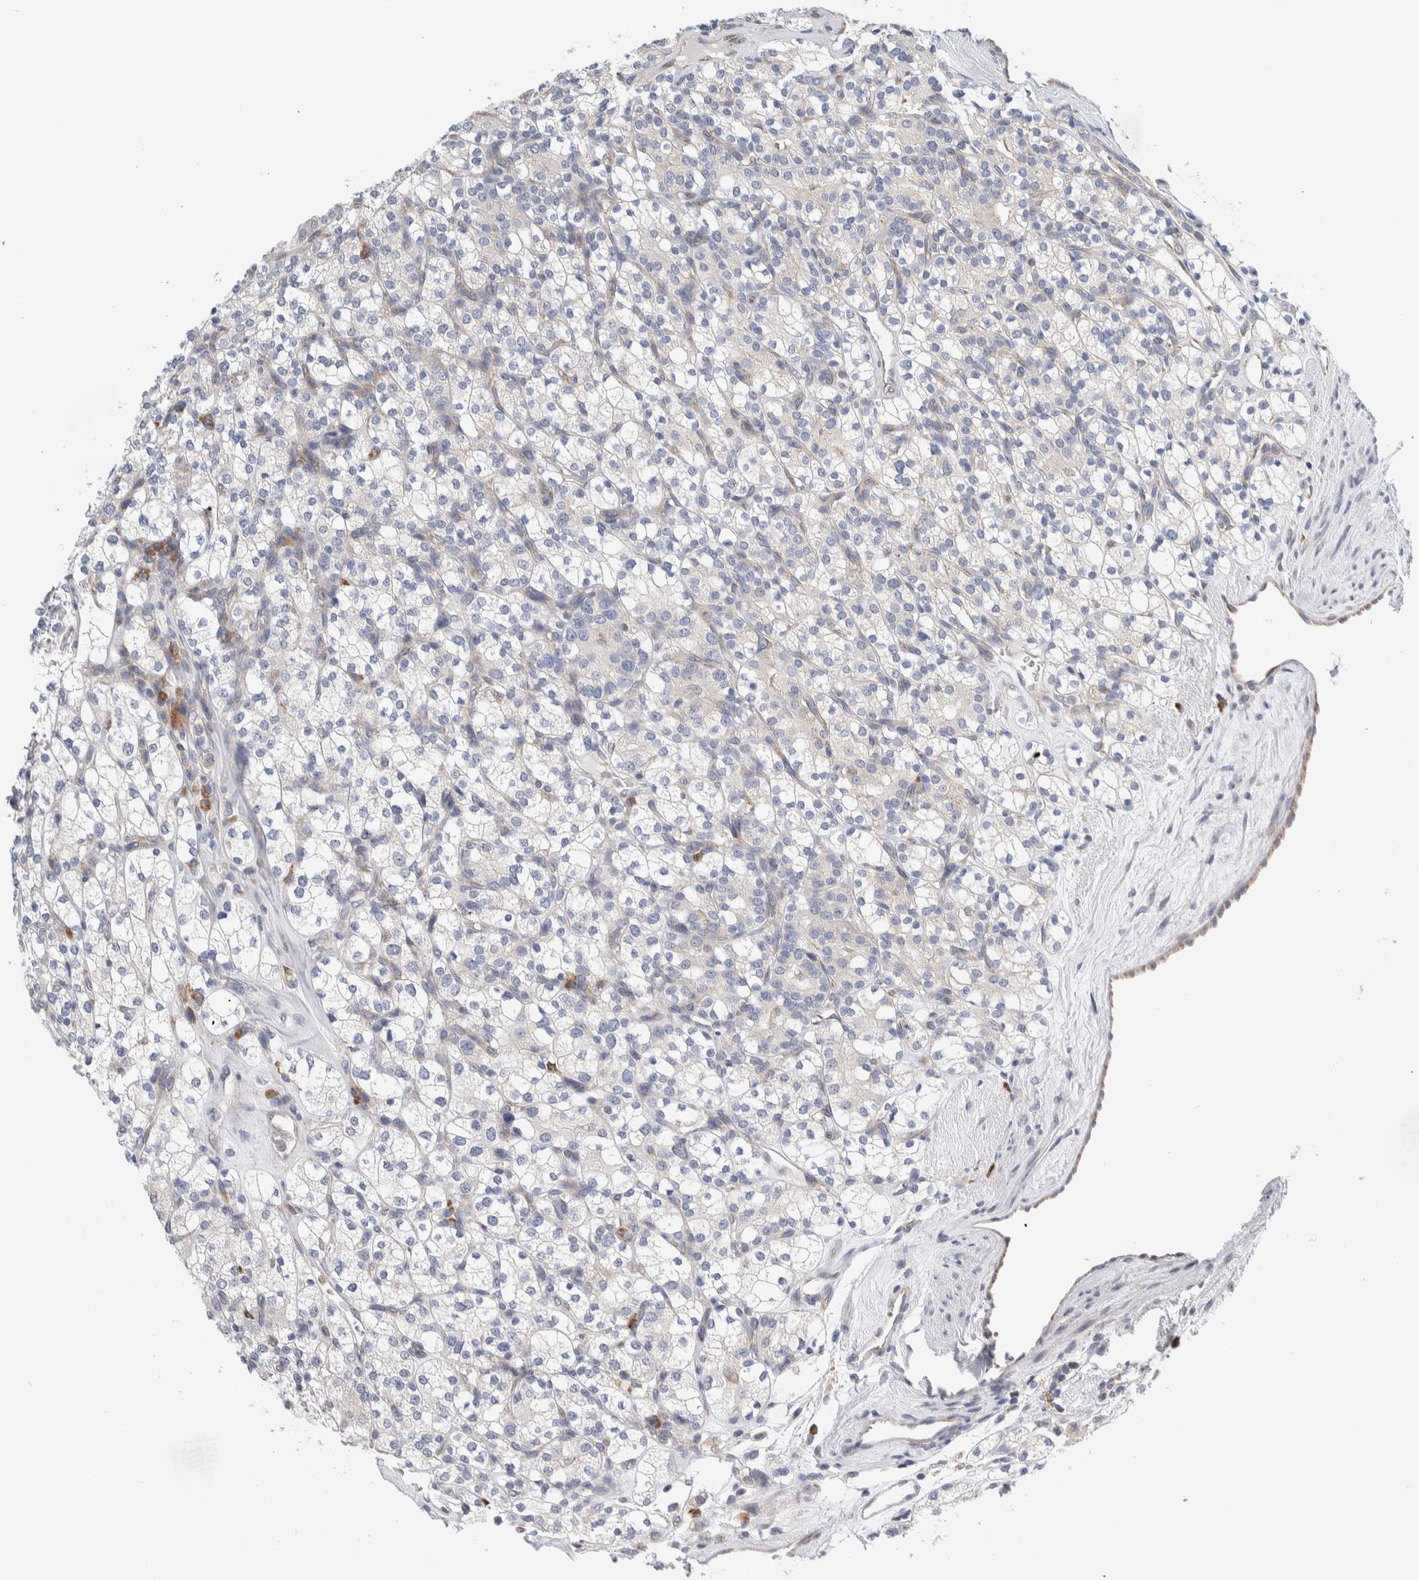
{"staining": {"intensity": "negative", "quantity": "none", "location": "none"}, "tissue": "renal cancer", "cell_type": "Tumor cells", "image_type": "cancer", "snomed": [{"axis": "morphology", "description": "Adenocarcinoma, NOS"}, {"axis": "topography", "description": "Kidney"}], "caption": "This is a photomicrograph of immunohistochemistry staining of renal cancer (adenocarcinoma), which shows no expression in tumor cells. (DAB immunohistochemistry (IHC) with hematoxylin counter stain).", "gene": "RACK1", "patient": {"sex": "male", "age": 77}}